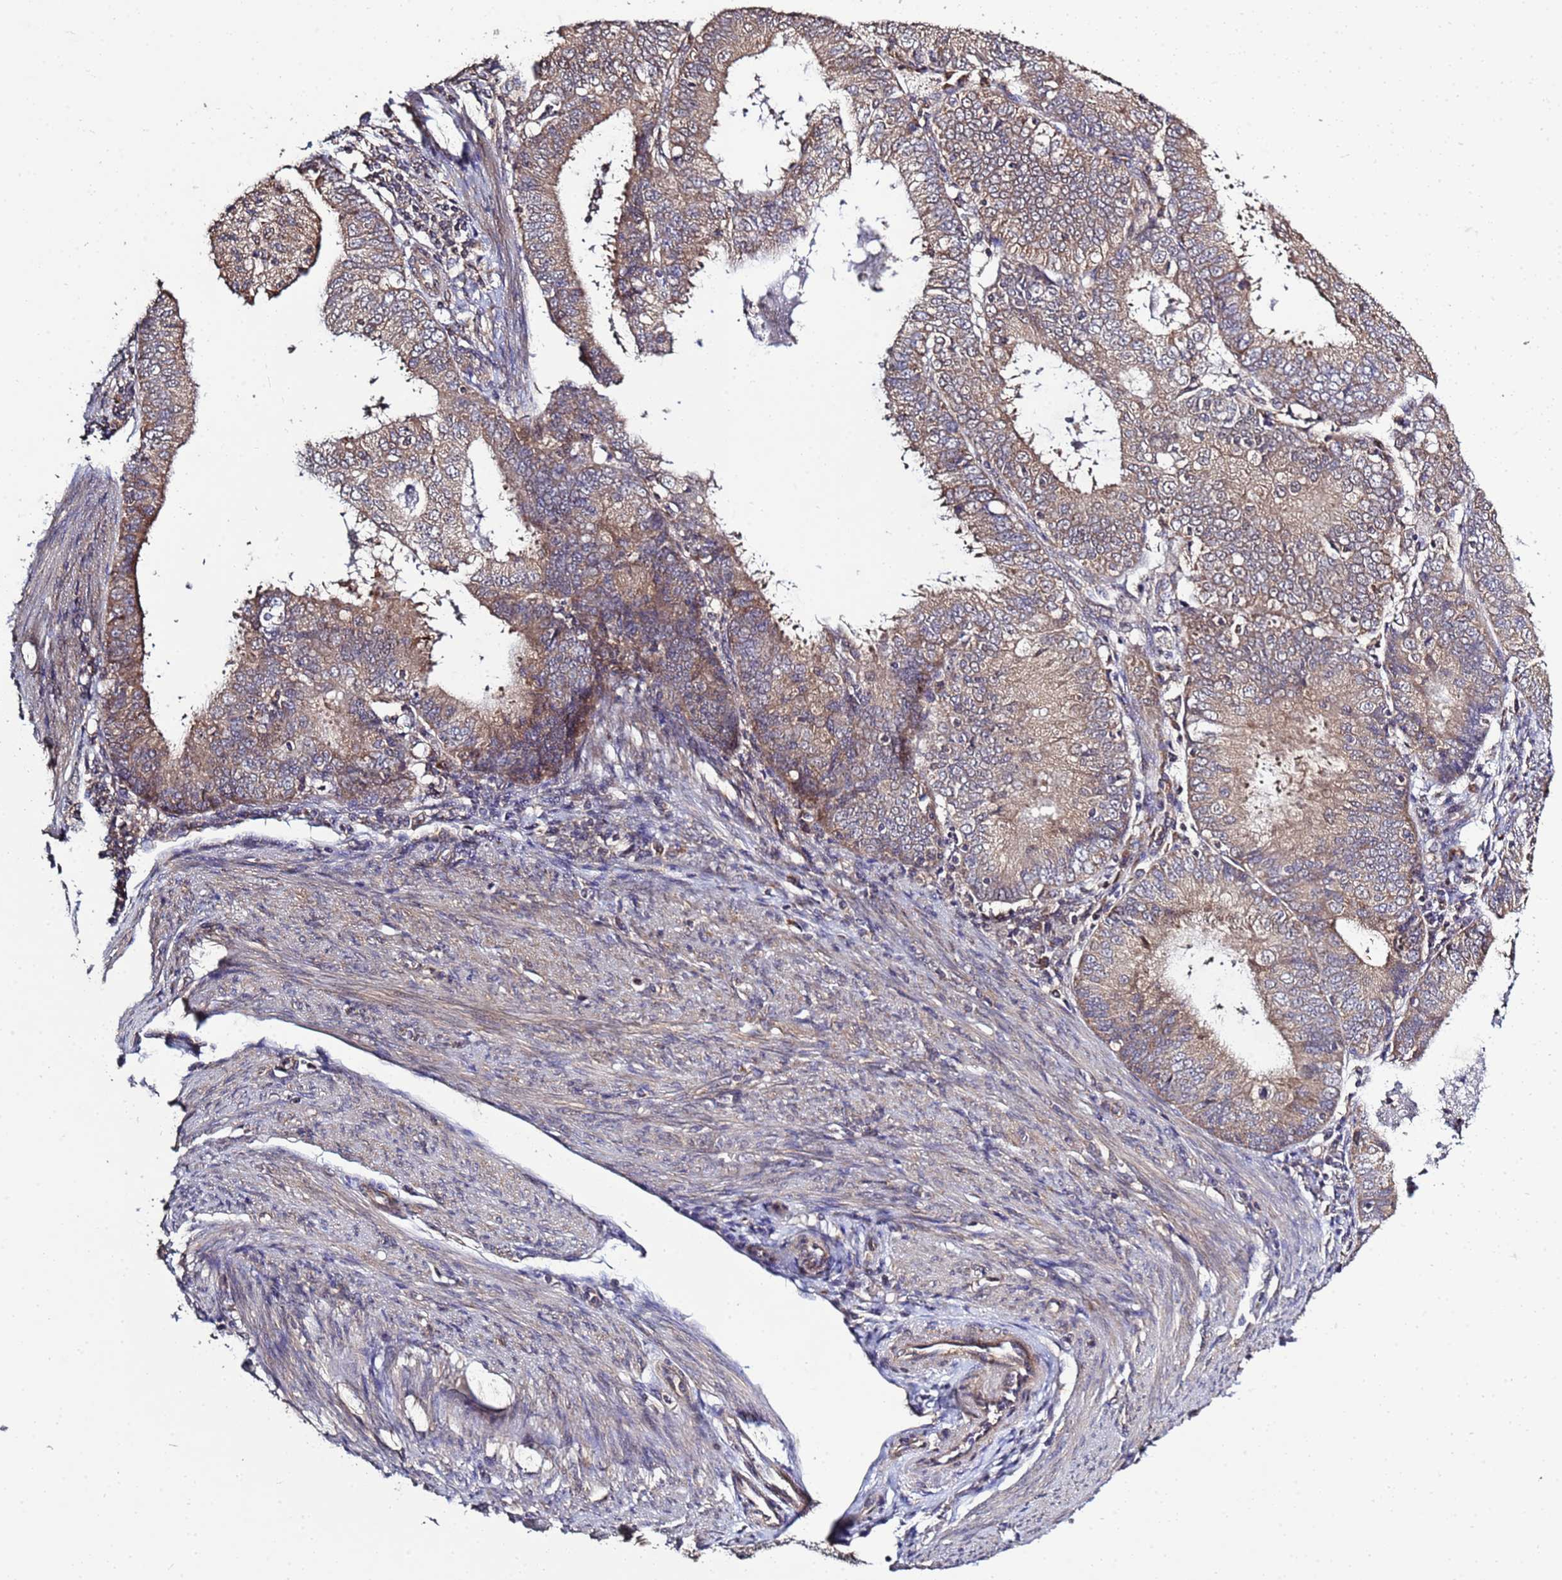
{"staining": {"intensity": "weak", "quantity": ">75%", "location": "cytoplasmic/membranous"}, "tissue": "endometrial cancer", "cell_type": "Tumor cells", "image_type": "cancer", "snomed": [{"axis": "morphology", "description": "Adenocarcinoma, NOS"}, {"axis": "topography", "description": "Endometrium"}], "caption": "An IHC histopathology image of neoplastic tissue is shown. Protein staining in brown shows weak cytoplasmic/membranous positivity in adenocarcinoma (endometrial) within tumor cells. The staining was performed using DAB (3,3'-diaminobenzidine) to visualize the protein expression in brown, while the nuclei were stained in blue with hematoxylin (Magnification: 20x).", "gene": "P2RX7", "patient": {"sex": "female", "age": 57}}